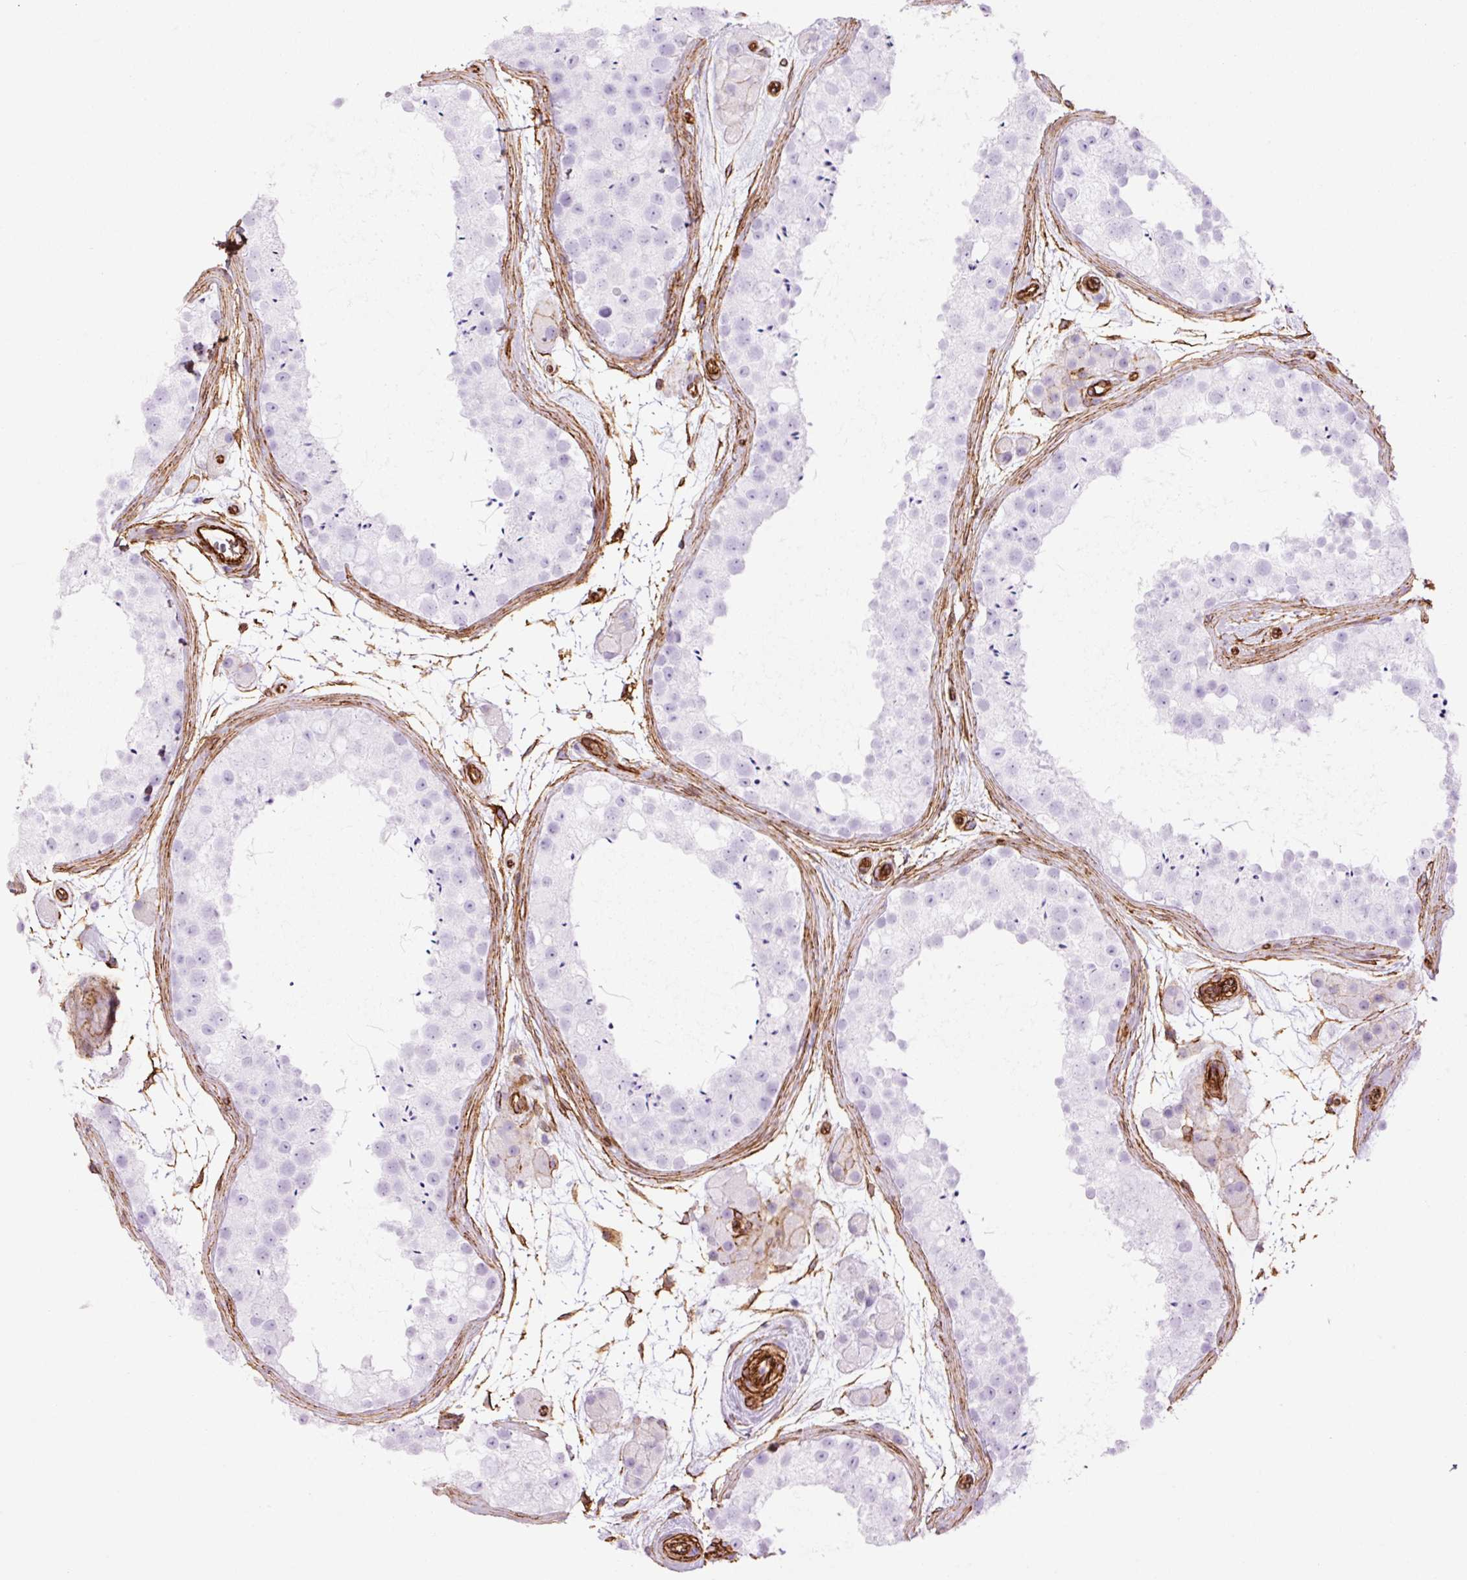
{"staining": {"intensity": "negative", "quantity": "none", "location": "none"}, "tissue": "testis", "cell_type": "Cells in seminiferous ducts", "image_type": "normal", "snomed": [{"axis": "morphology", "description": "Normal tissue, NOS"}, {"axis": "topography", "description": "Testis"}], "caption": "An IHC micrograph of normal testis is shown. There is no staining in cells in seminiferous ducts of testis. (DAB immunohistochemistry with hematoxylin counter stain).", "gene": "CAV1", "patient": {"sex": "male", "age": 41}}